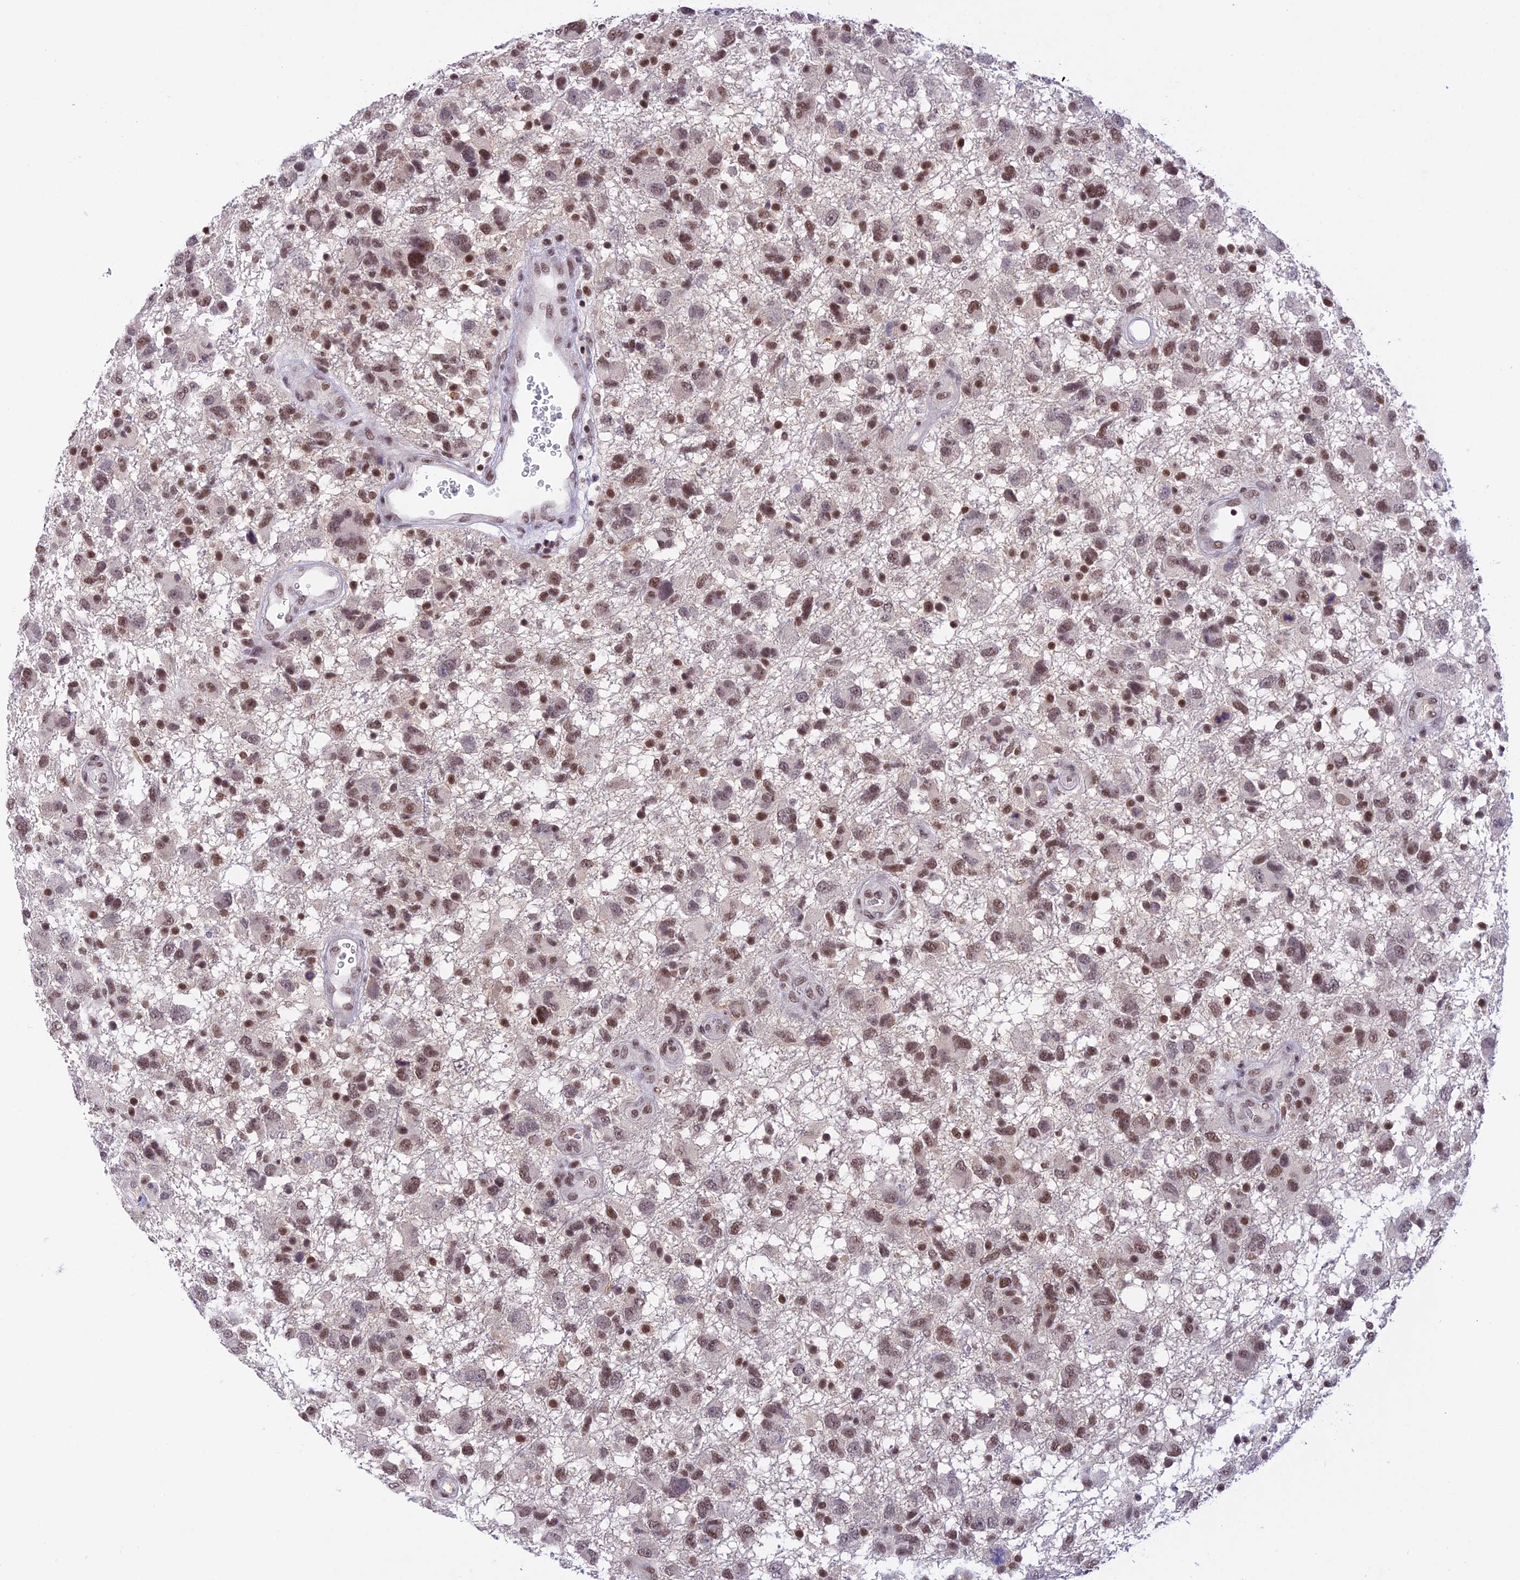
{"staining": {"intensity": "moderate", "quantity": ">75%", "location": "nuclear"}, "tissue": "glioma", "cell_type": "Tumor cells", "image_type": "cancer", "snomed": [{"axis": "morphology", "description": "Glioma, malignant, High grade"}, {"axis": "topography", "description": "Brain"}], "caption": "Protein expression analysis of human glioma reveals moderate nuclear positivity in approximately >75% of tumor cells.", "gene": "THAP11", "patient": {"sex": "male", "age": 61}}